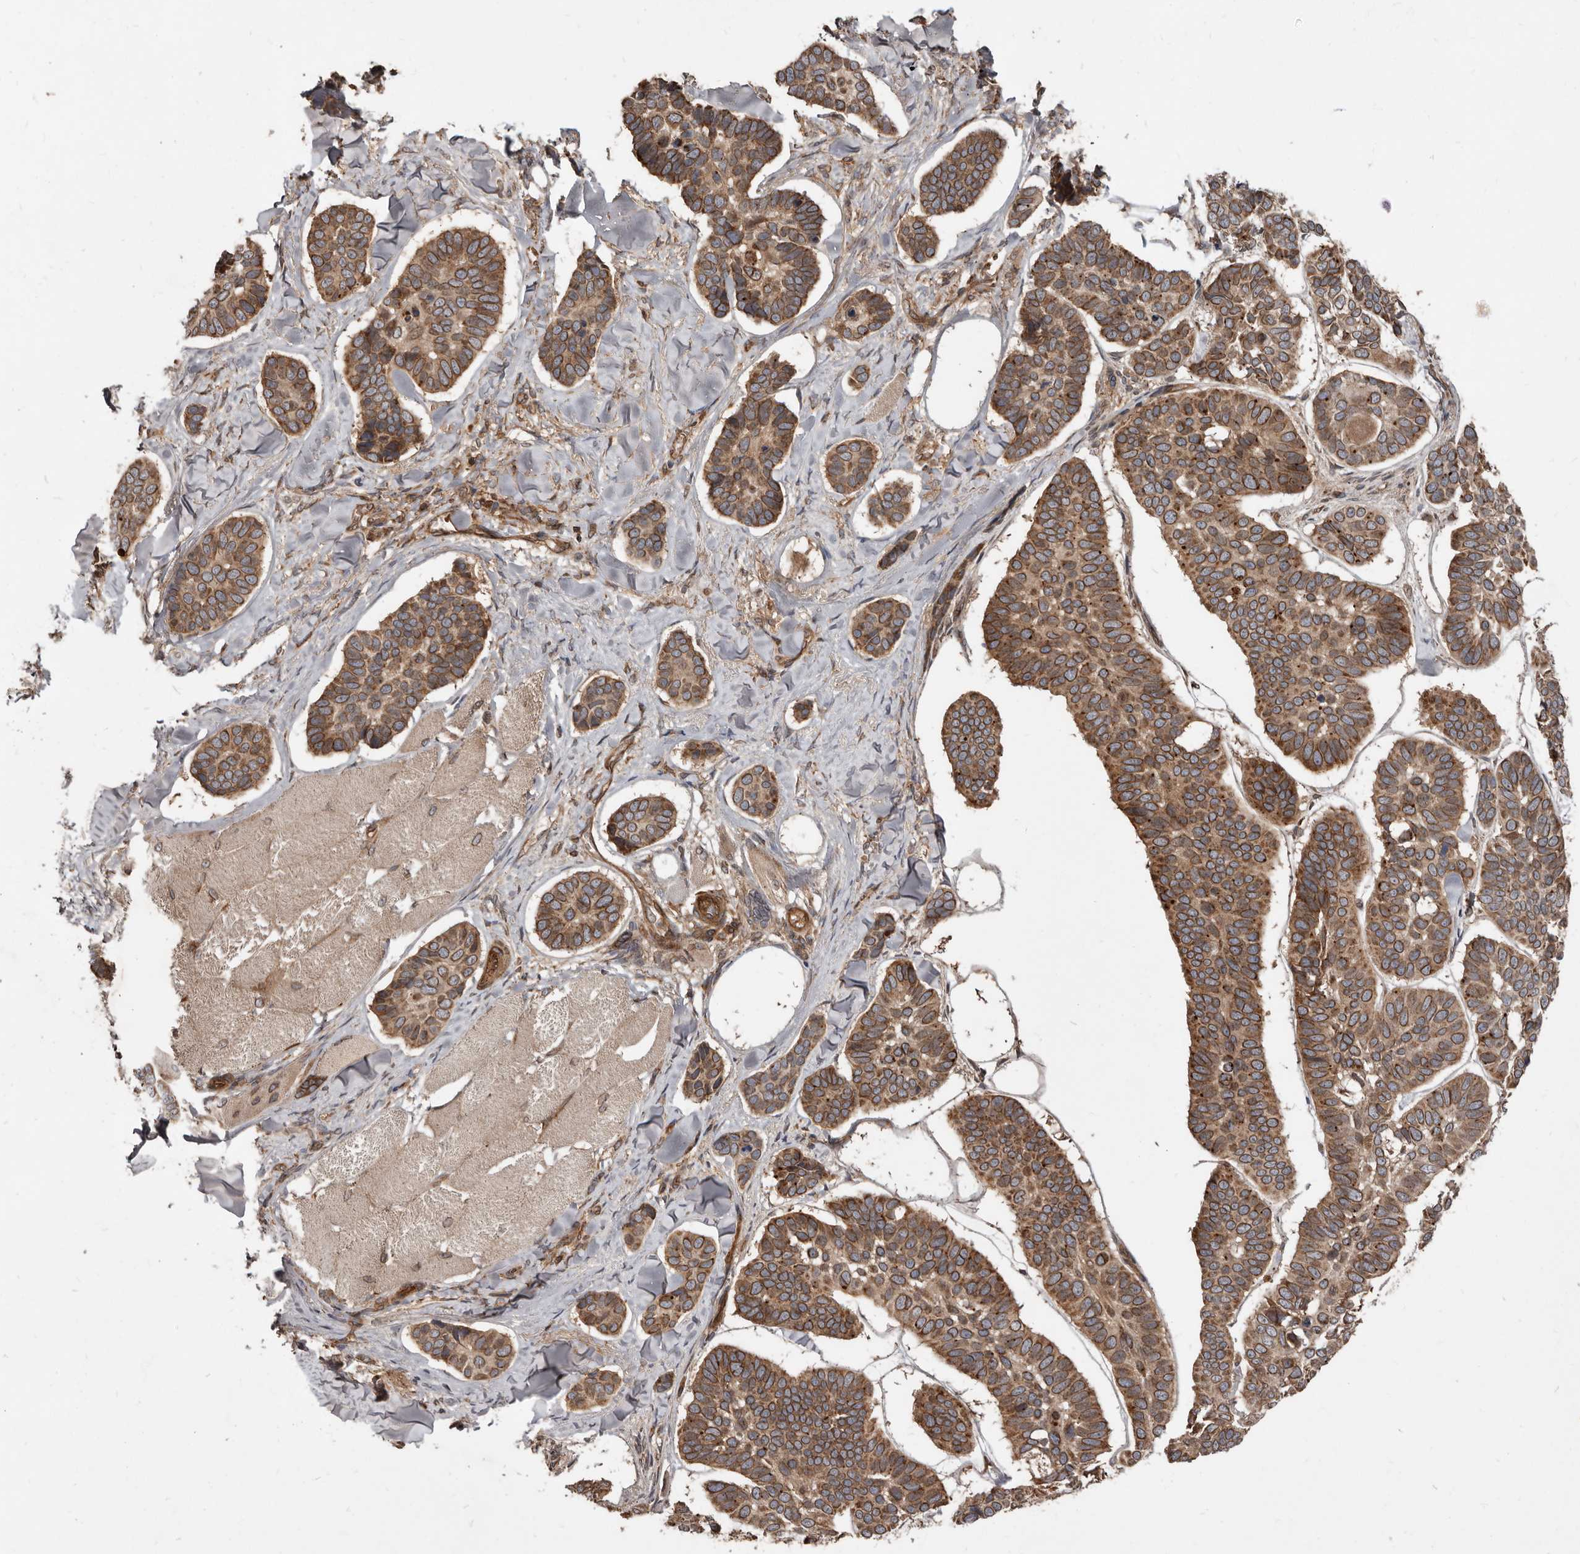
{"staining": {"intensity": "moderate", "quantity": ">75%", "location": "cytoplasmic/membranous,nuclear"}, "tissue": "skin cancer", "cell_type": "Tumor cells", "image_type": "cancer", "snomed": [{"axis": "morphology", "description": "Basal cell carcinoma"}, {"axis": "topography", "description": "Skin"}], "caption": "Immunohistochemical staining of basal cell carcinoma (skin) reveals medium levels of moderate cytoplasmic/membranous and nuclear positivity in about >75% of tumor cells. (DAB = brown stain, brightfield microscopy at high magnification).", "gene": "STK36", "patient": {"sex": "male", "age": 62}}